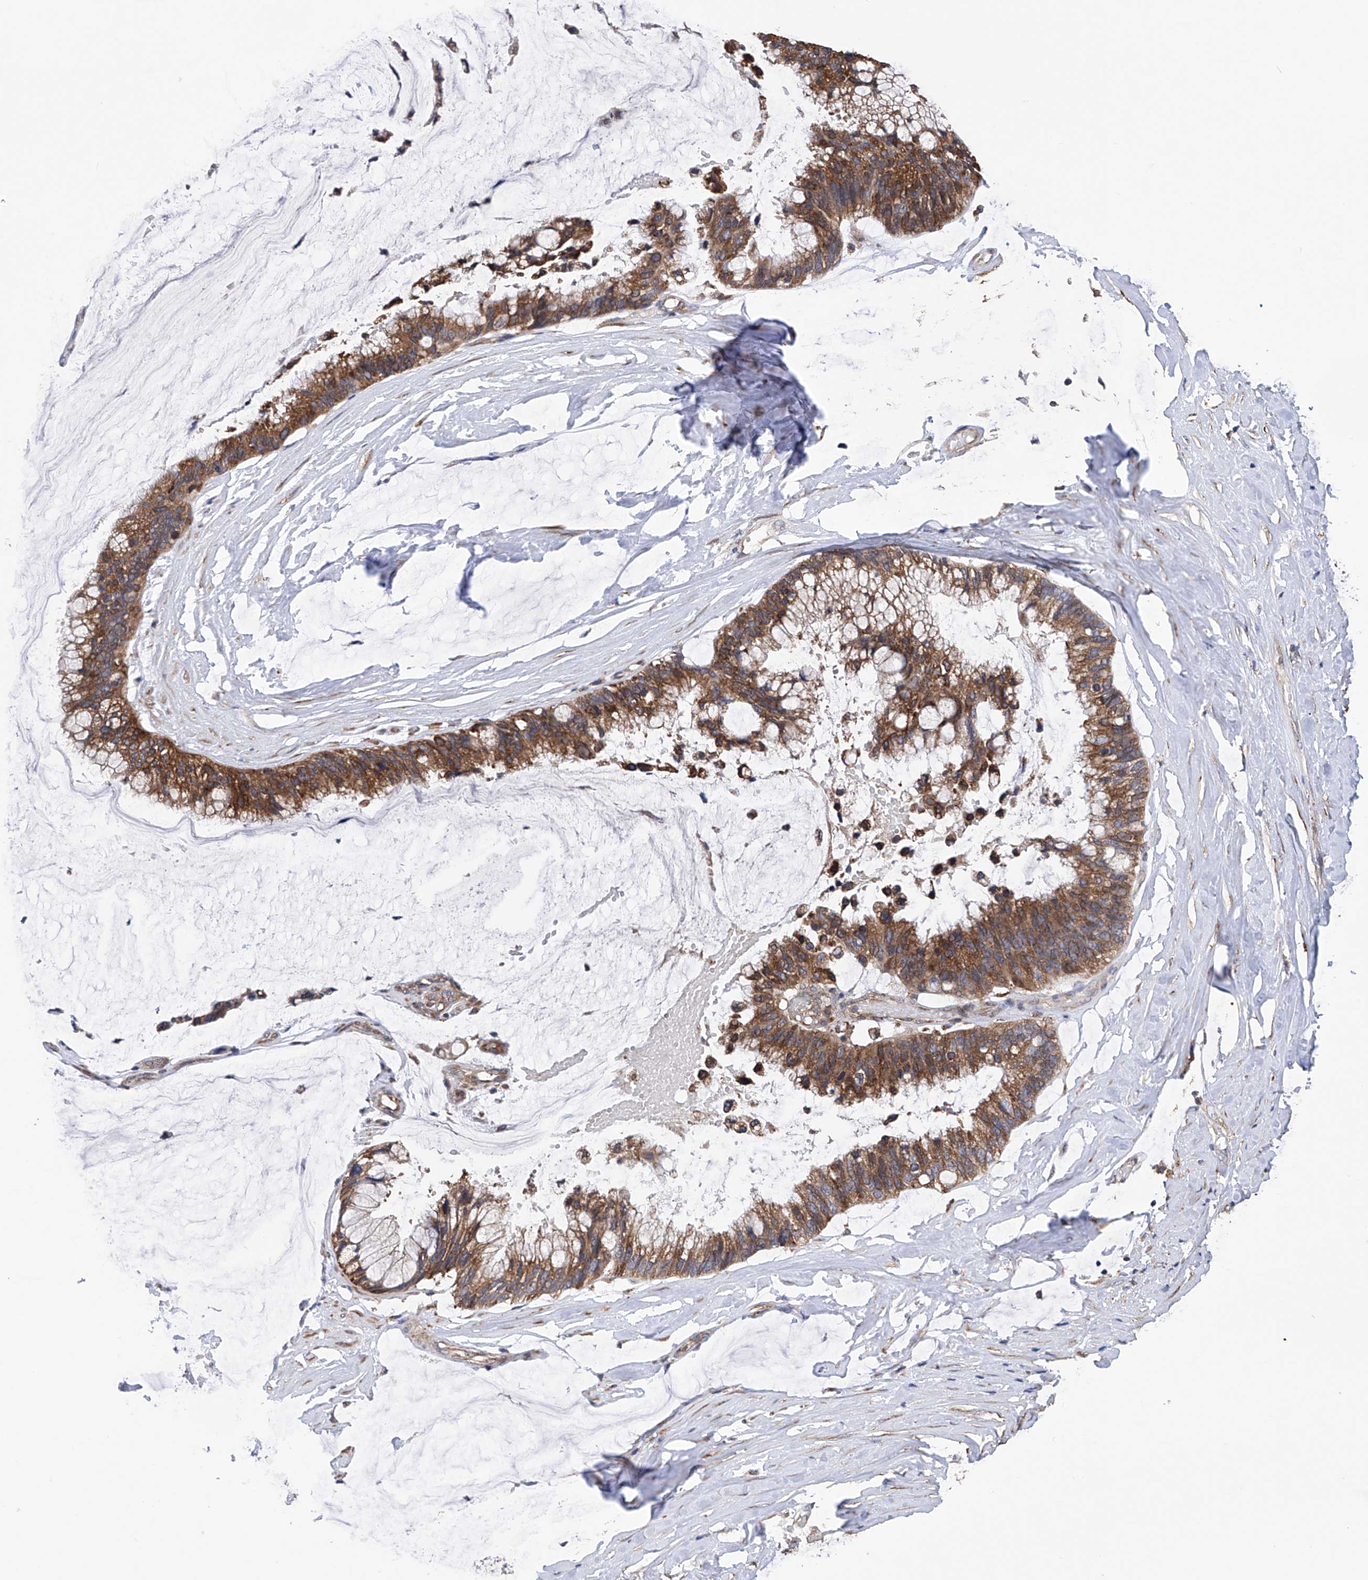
{"staining": {"intensity": "moderate", "quantity": ">75%", "location": "cytoplasmic/membranous"}, "tissue": "ovarian cancer", "cell_type": "Tumor cells", "image_type": "cancer", "snomed": [{"axis": "morphology", "description": "Cystadenocarcinoma, mucinous, NOS"}, {"axis": "topography", "description": "Ovary"}], "caption": "There is medium levels of moderate cytoplasmic/membranous positivity in tumor cells of ovarian mucinous cystadenocarcinoma, as demonstrated by immunohistochemical staining (brown color).", "gene": "DNAH8", "patient": {"sex": "female", "age": 39}}